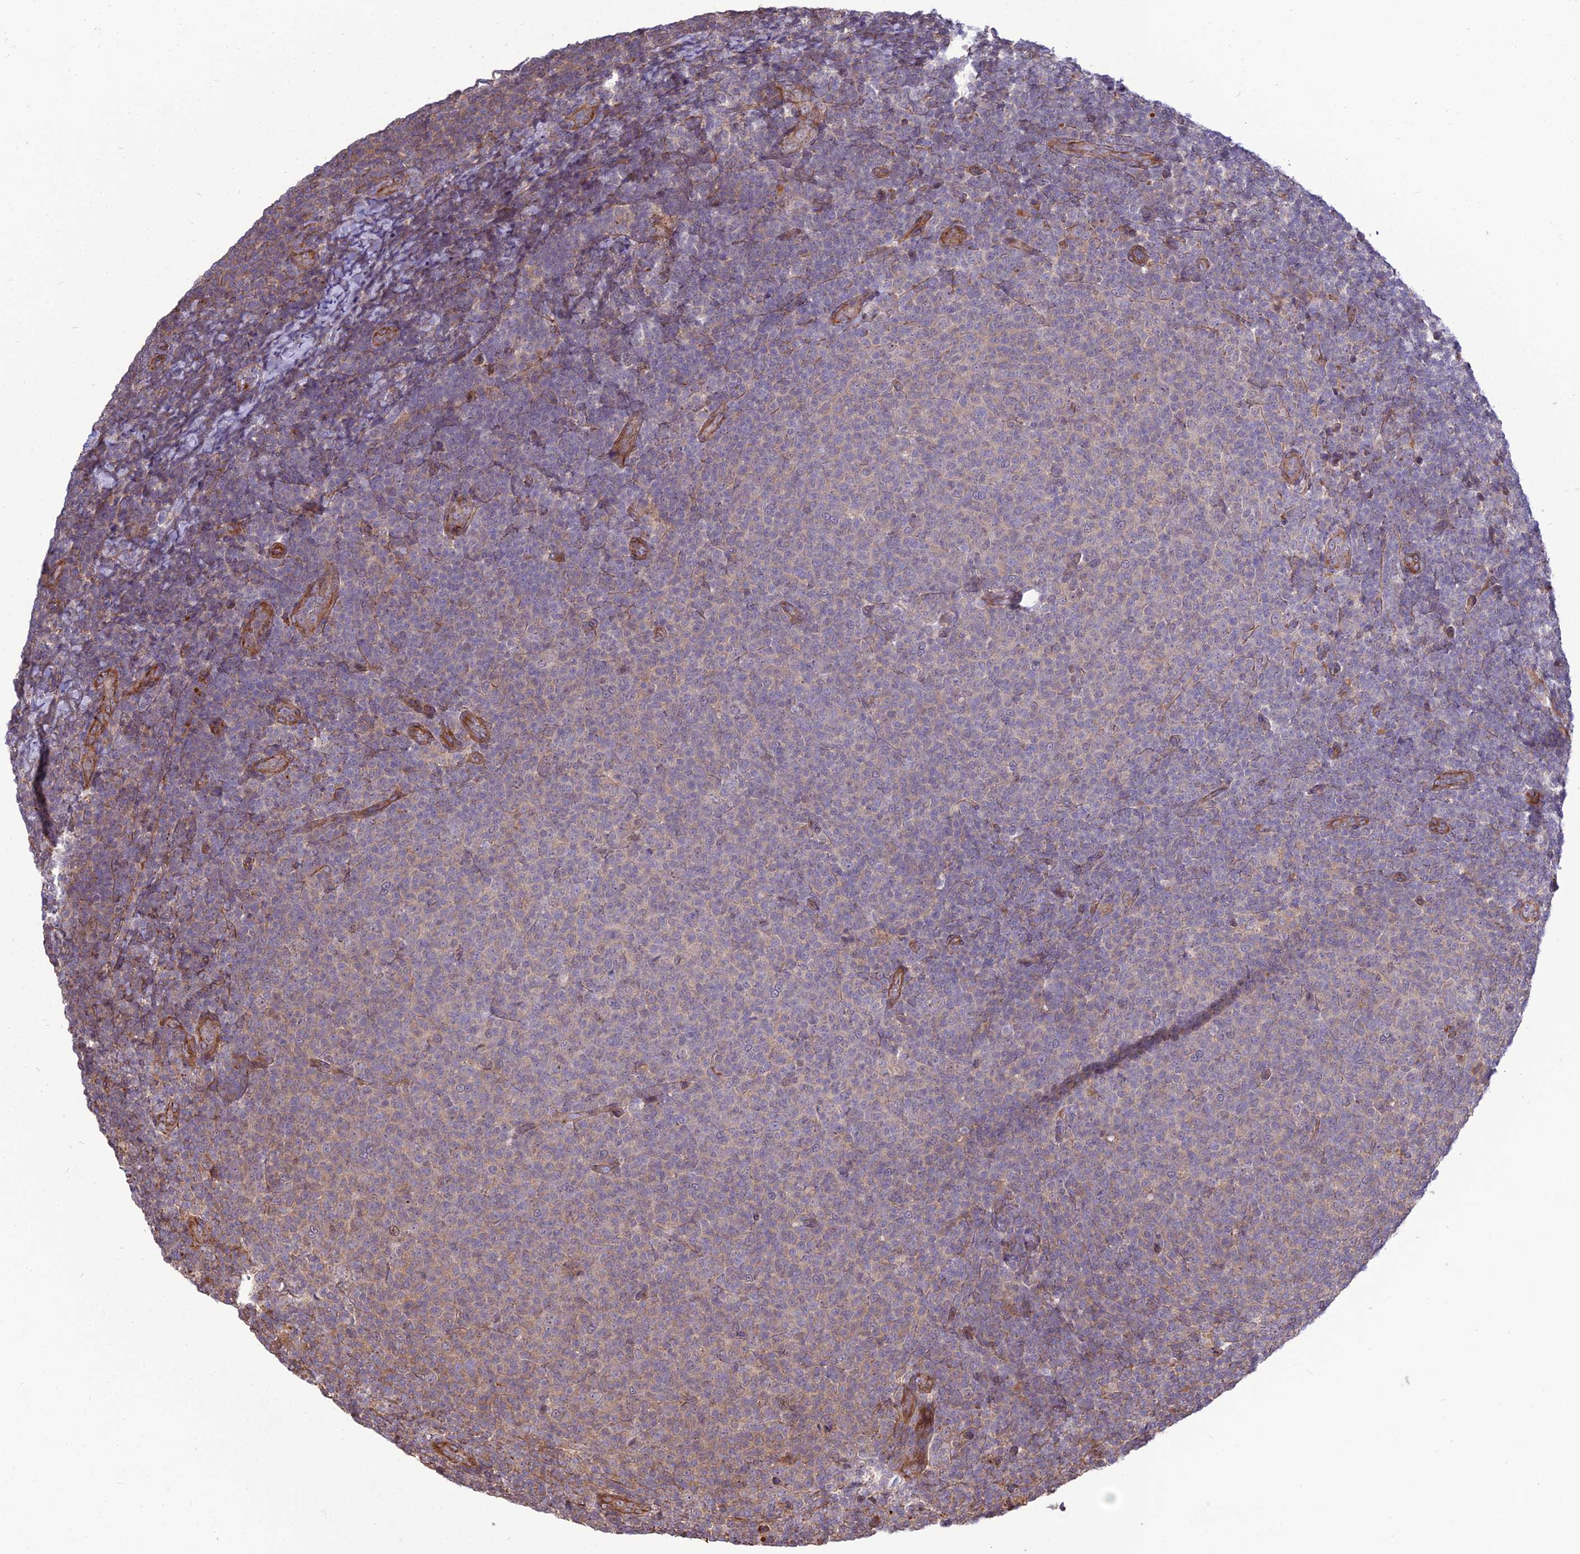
{"staining": {"intensity": "weak", "quantity": "25%-75%", "location": "cytoplasmic/membranous"}, "tissue": "lymphoma", "cell_type": "Tumor cells", "image_type": "cancer", "snomed": [{"axis": "morphology", "description": "Malignant lymphoma, non-Hodgkin's type, Low grade"}, {"axis": "topography", "description": "Lymph node"}], "caption": "This histopathology image demonstrates immunohistochemistry staining of lymphoma, with low weak cytoplasmic/membranous staining in approximately 25%-75% of tumor cells.", "gene": "TSPYL2", "patient": {"sex": "male", "age": 66}}